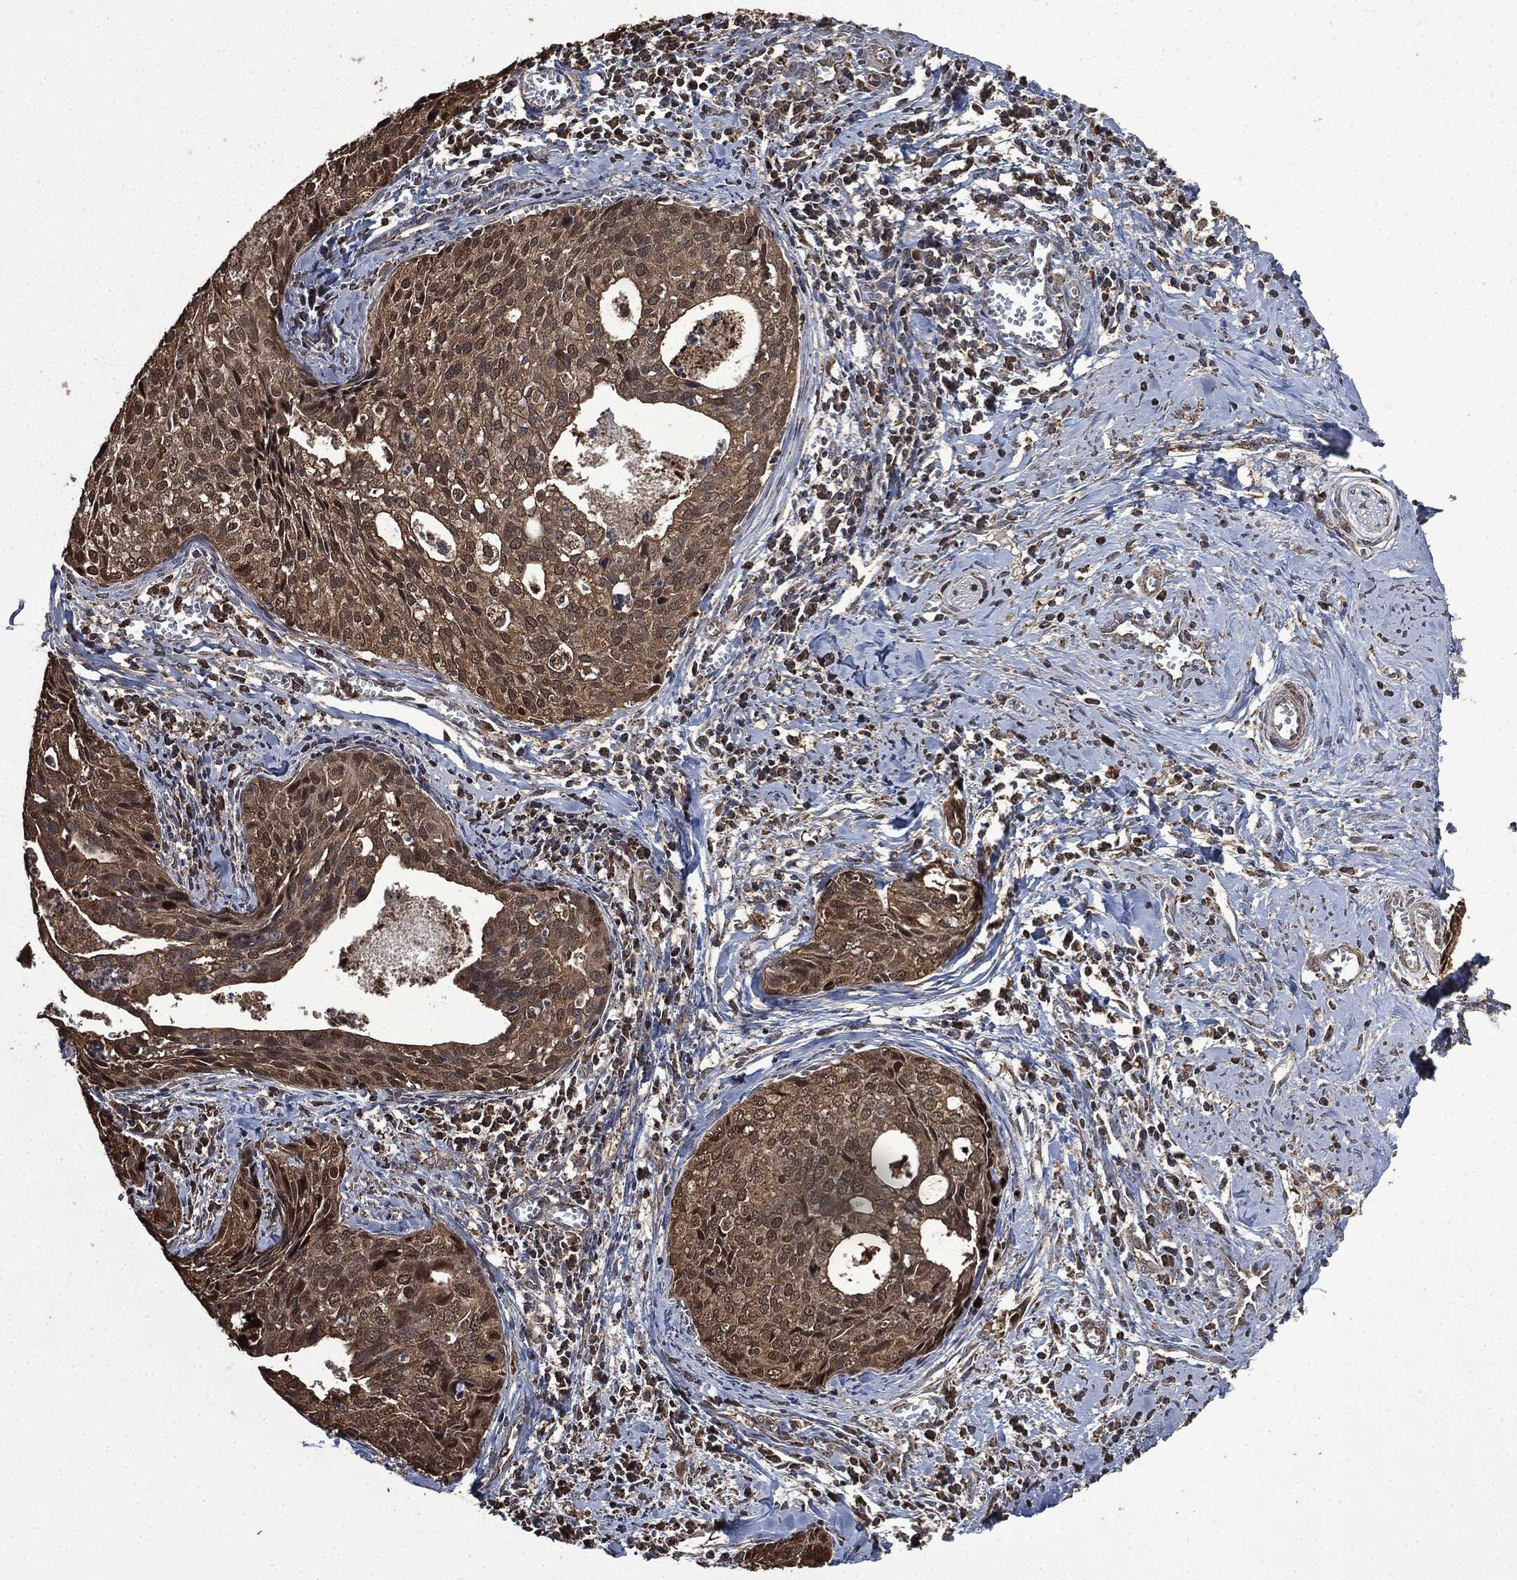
{"staining": {"intensity": "moderate", "quantity": ">75%", "location": "cytoplasmic/membranous,nuclear"}, "tissue": "cervical cancer", "cell_type": "Tumor cells", "image_type": "cancer", "snomed": [{"axis": "morphology", "description": "Squamous cell carcinoma, NOS"}, {"axis": "topography", "description": "Cervix"}], "caption": "Cervical squamous cell carcinoma tissue demonstrates moderate cytoplasmic/membranous and nuclear positivity in about >75% of tumor cells (Brightfield microscopy of DAB IHC at high magnification).", "gene": "LIG3", "patient": {"sex": "female", "age": 29}}